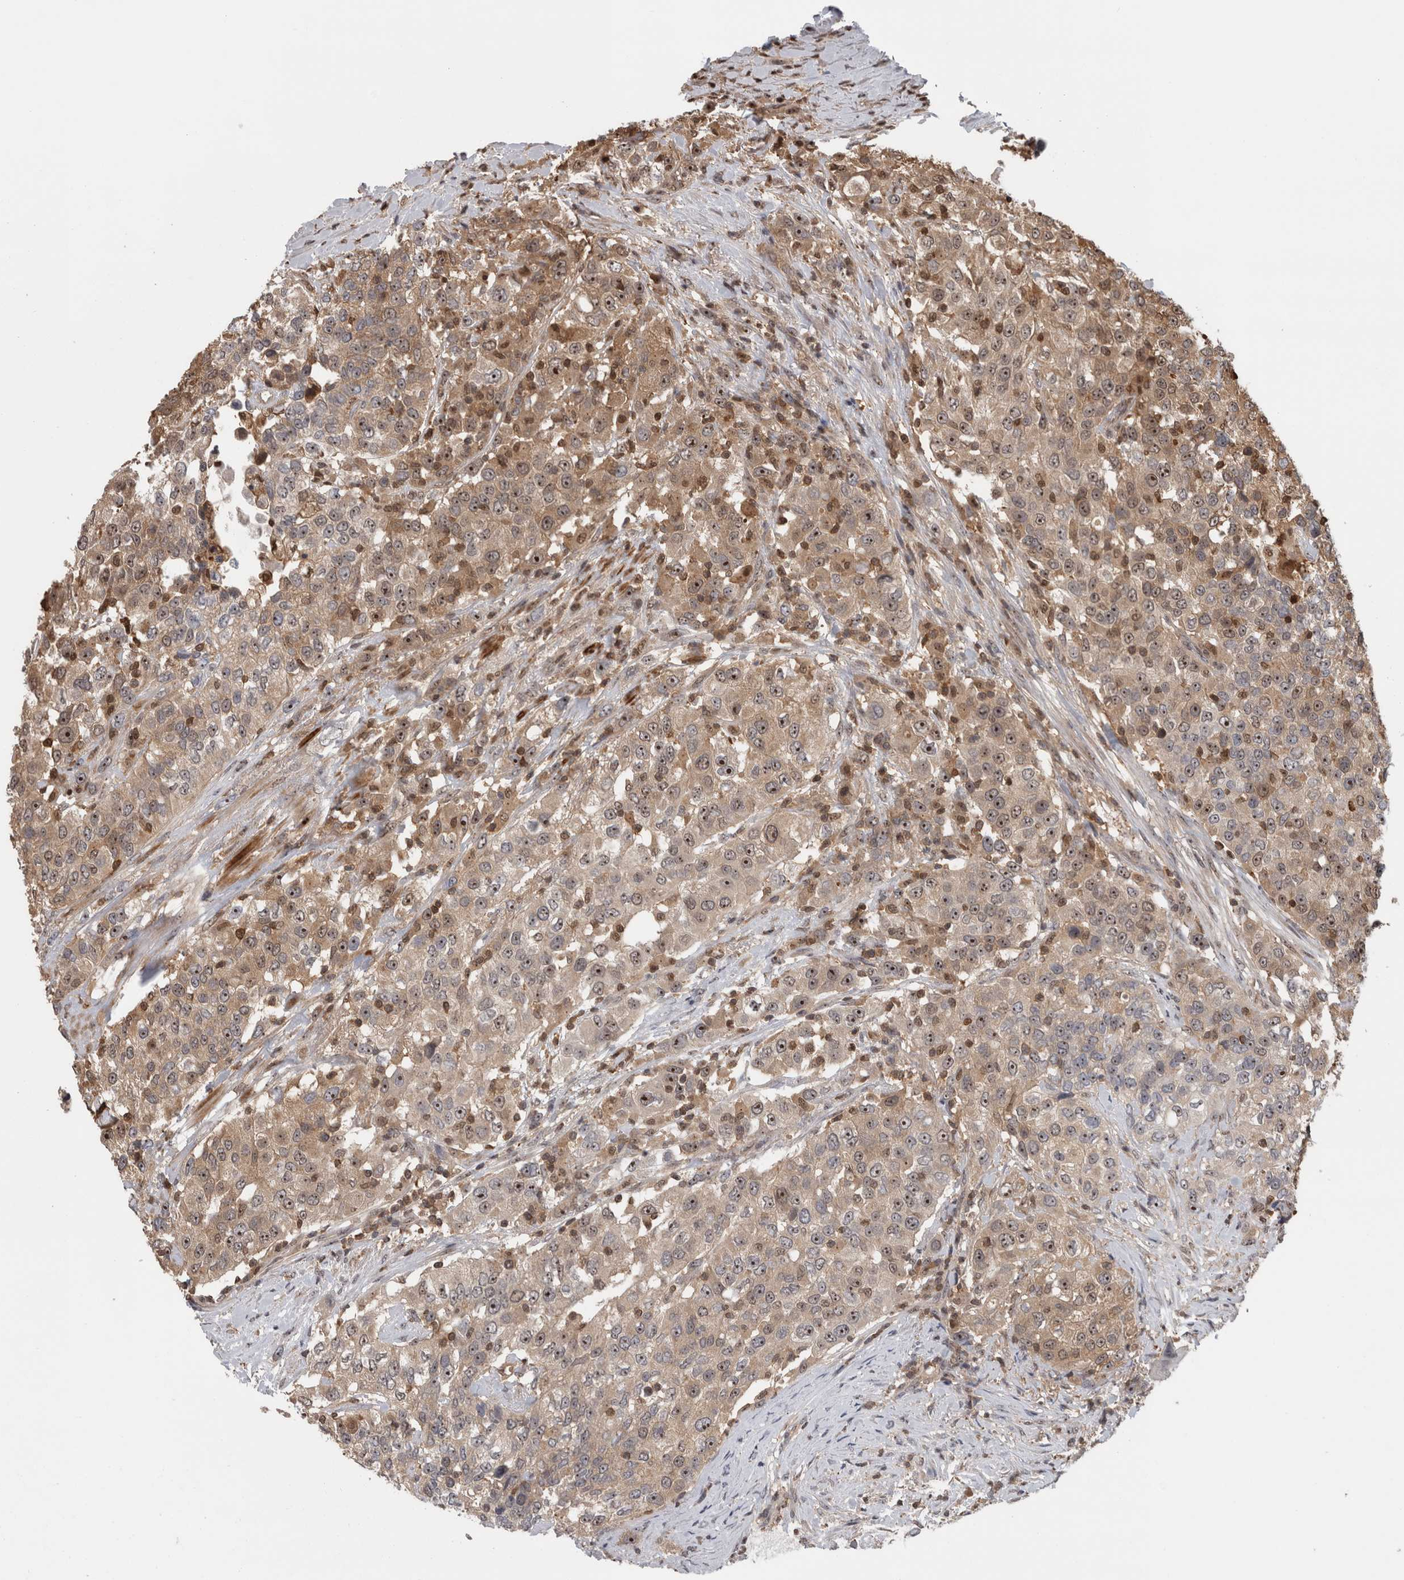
{"staining": {"intensity": "moderate", "quantity": ">75%", "location": "cytoplasmic/membranous,nuclear"}, "tissue": "urothelial cancer", "cell_type": "Tumor cells", "image_type": "cancer", "snomed": [{"axis": "morphology", "description": "Urothelial carcinoma, High grade"}, {"axis": "topography", "description": "Urinary bladder"}], "caption": "Immunohistochemical staining of urothelial cancer reveals moderate cytoplasmic/membranous and nuclear protein expression in about >75% of tumor cells. (Stains: DAB in brown, nuclei in blue, Microscopy: brightfield microscopy at high magnification).", "gene": "TDRD7", "patient": {"sex": "female", "age": 80}}